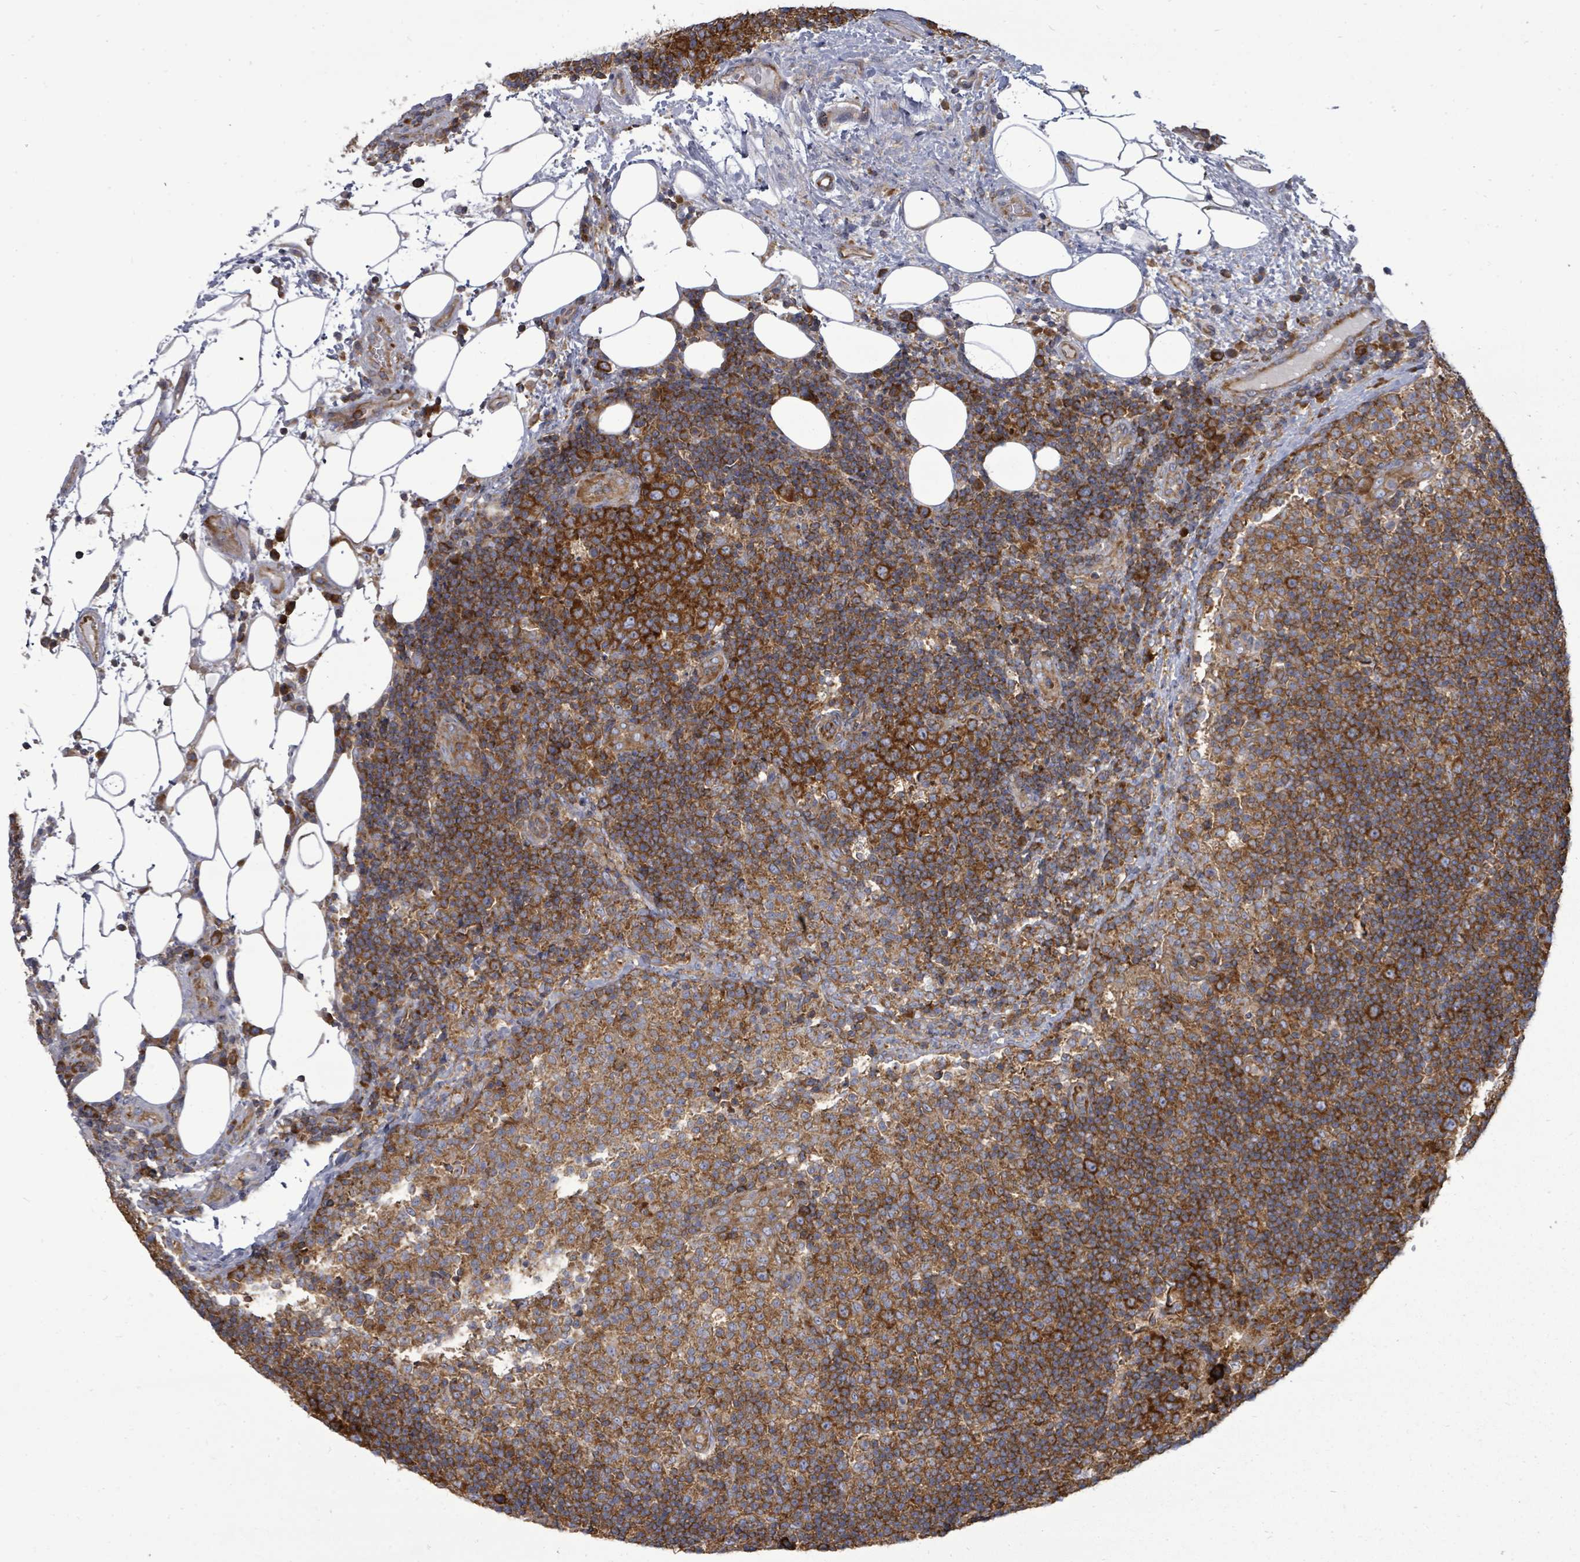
{"staining": {"intensity": "strong", "quantity": ">75%", "location": "cytoplasmic/membranous"}, "tissue": "lymph node", "cell_type": "Germinal center cells", "image_type": "normal", "snomed": [{"axis": "morphology", "description": "Normal tissue, NOS"}, {"axis": "topography", "description": "Lymph node"}], "caption": "Immunohistochemistry photomicrograph of benign lymph node stained for a protein (brown), which demonstrates high levels of strong cytoplasmic/membranous staining in approximately >75% of germinal center cells.", "gene": "EIF3CL", "patient": {"sex": "female", "age": 31}}